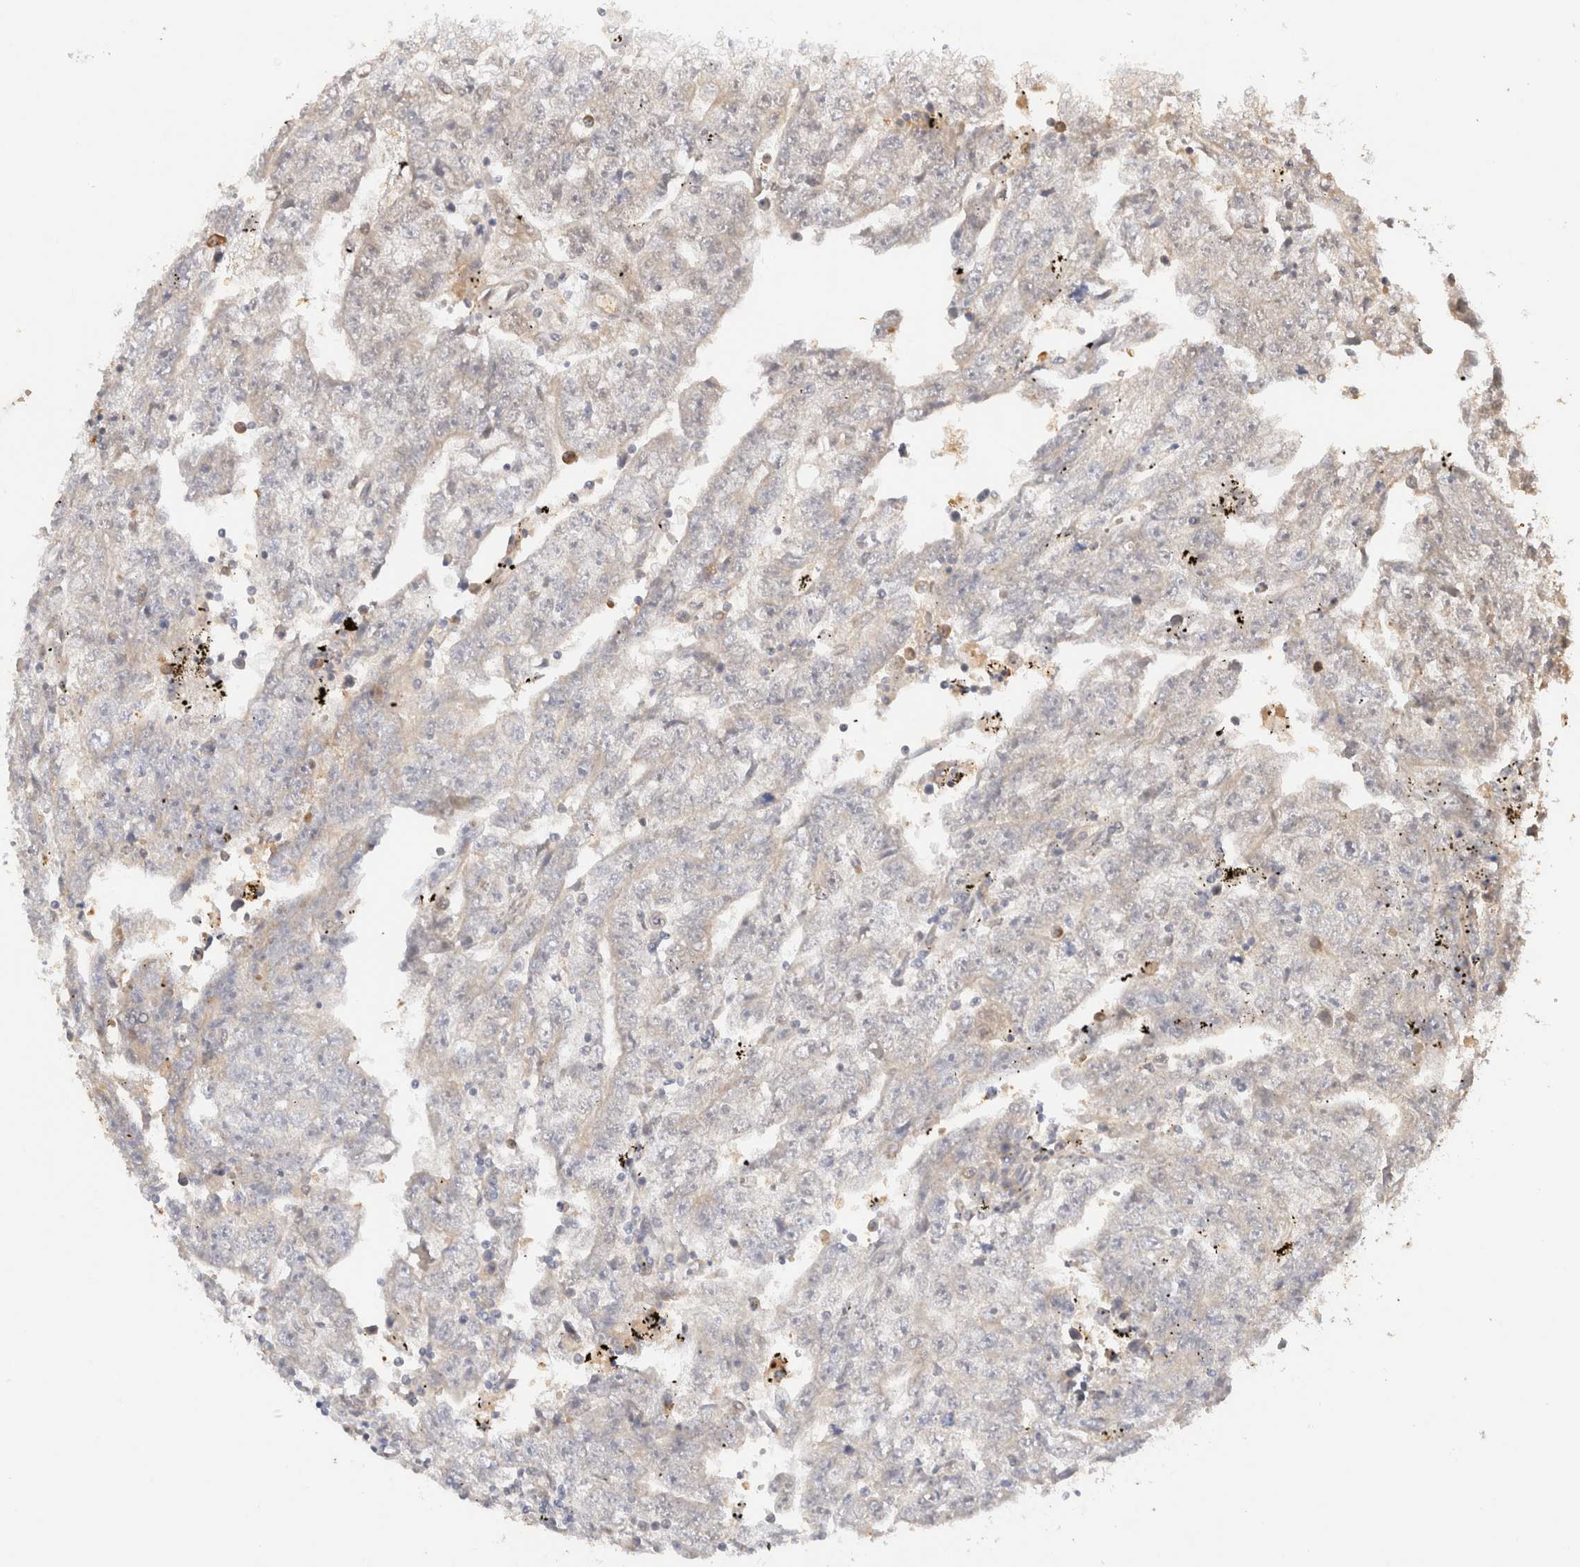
{"staining": {"intensity": "negative", "quantity": "none", "location": "none"}, "tissue": "testis cancer", "cell_type": "Tumor cells", "image_type": "cancer", "snomed": [{"axis": "morphology", "description": "Carcinoma, Embryonal, NOS"}, {"axis": "topography", "description": "Testis"}], "caption": "Immunohistochemistry of human testis cancer shows no positivity in tumor cells. (Brightfield microscopy of DAB IHC at high magnification).", "gene": "SYVN1", "patient": {"sex": "male", "age": 25}}